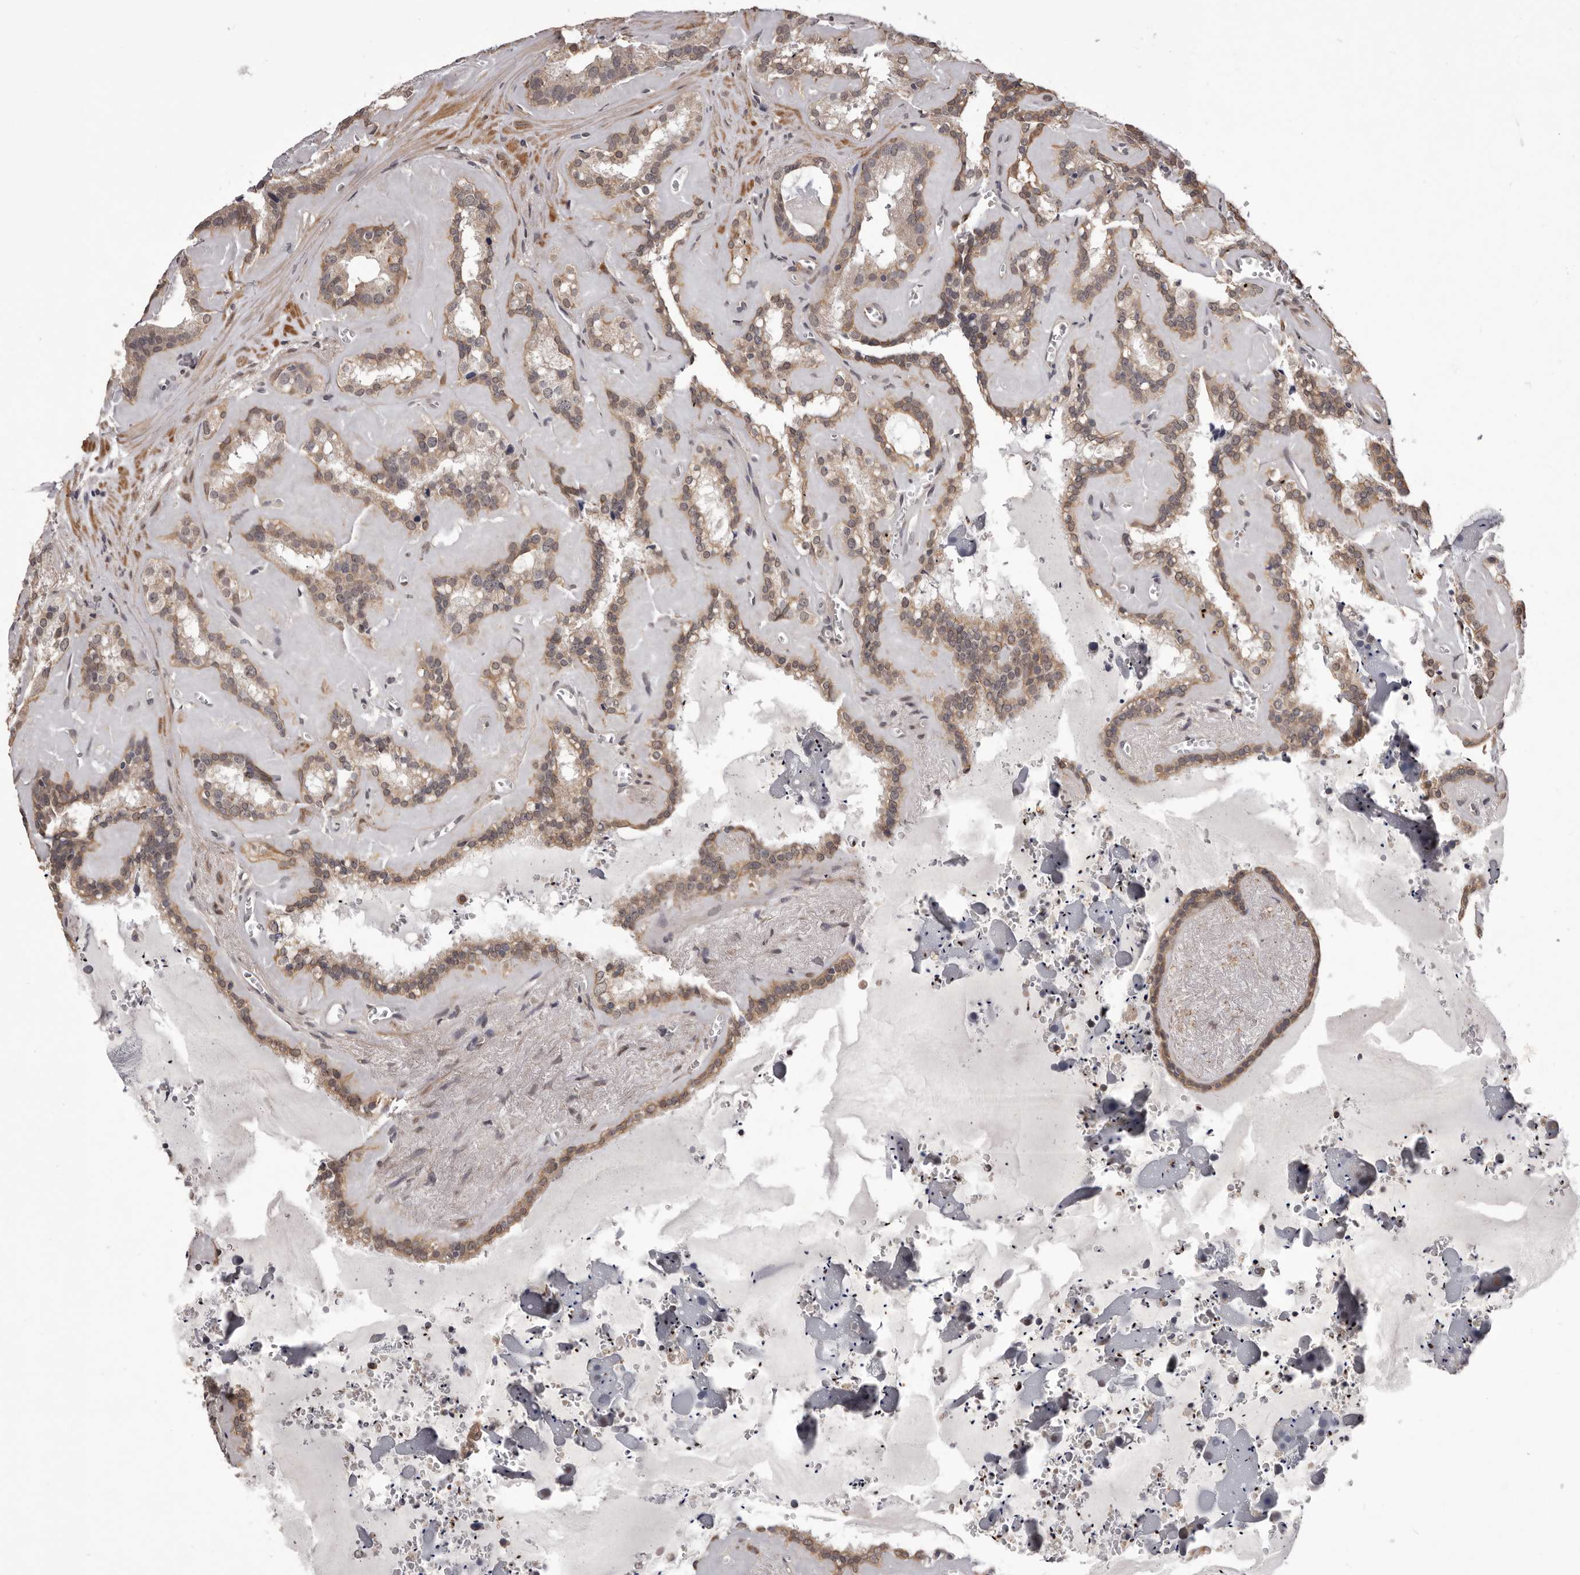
{"staining": {"intensity": "moderate", "quantity": "25%-75%", "location": "cytoplasmic/membranous"}, "tissue": "seminal vesicle", "cell_type": "Glandular cells", "image_type": "normal", "snomed": [{"axis": "morphology", "description": "Normal tissue, NOS"}, {"axis": "topography", "description": "Prostate"}, {"axis": "topography", "description": "Seminal veicle"}], "caption": "Human seminal vesicle stained for a protein (brown) exhibits moderate cytoplasmic/membranous positive positivity in approximately 25%-75% of glandular cells.", "gene": "CELF3", "patient": {"sex": "male", "age": 59}}